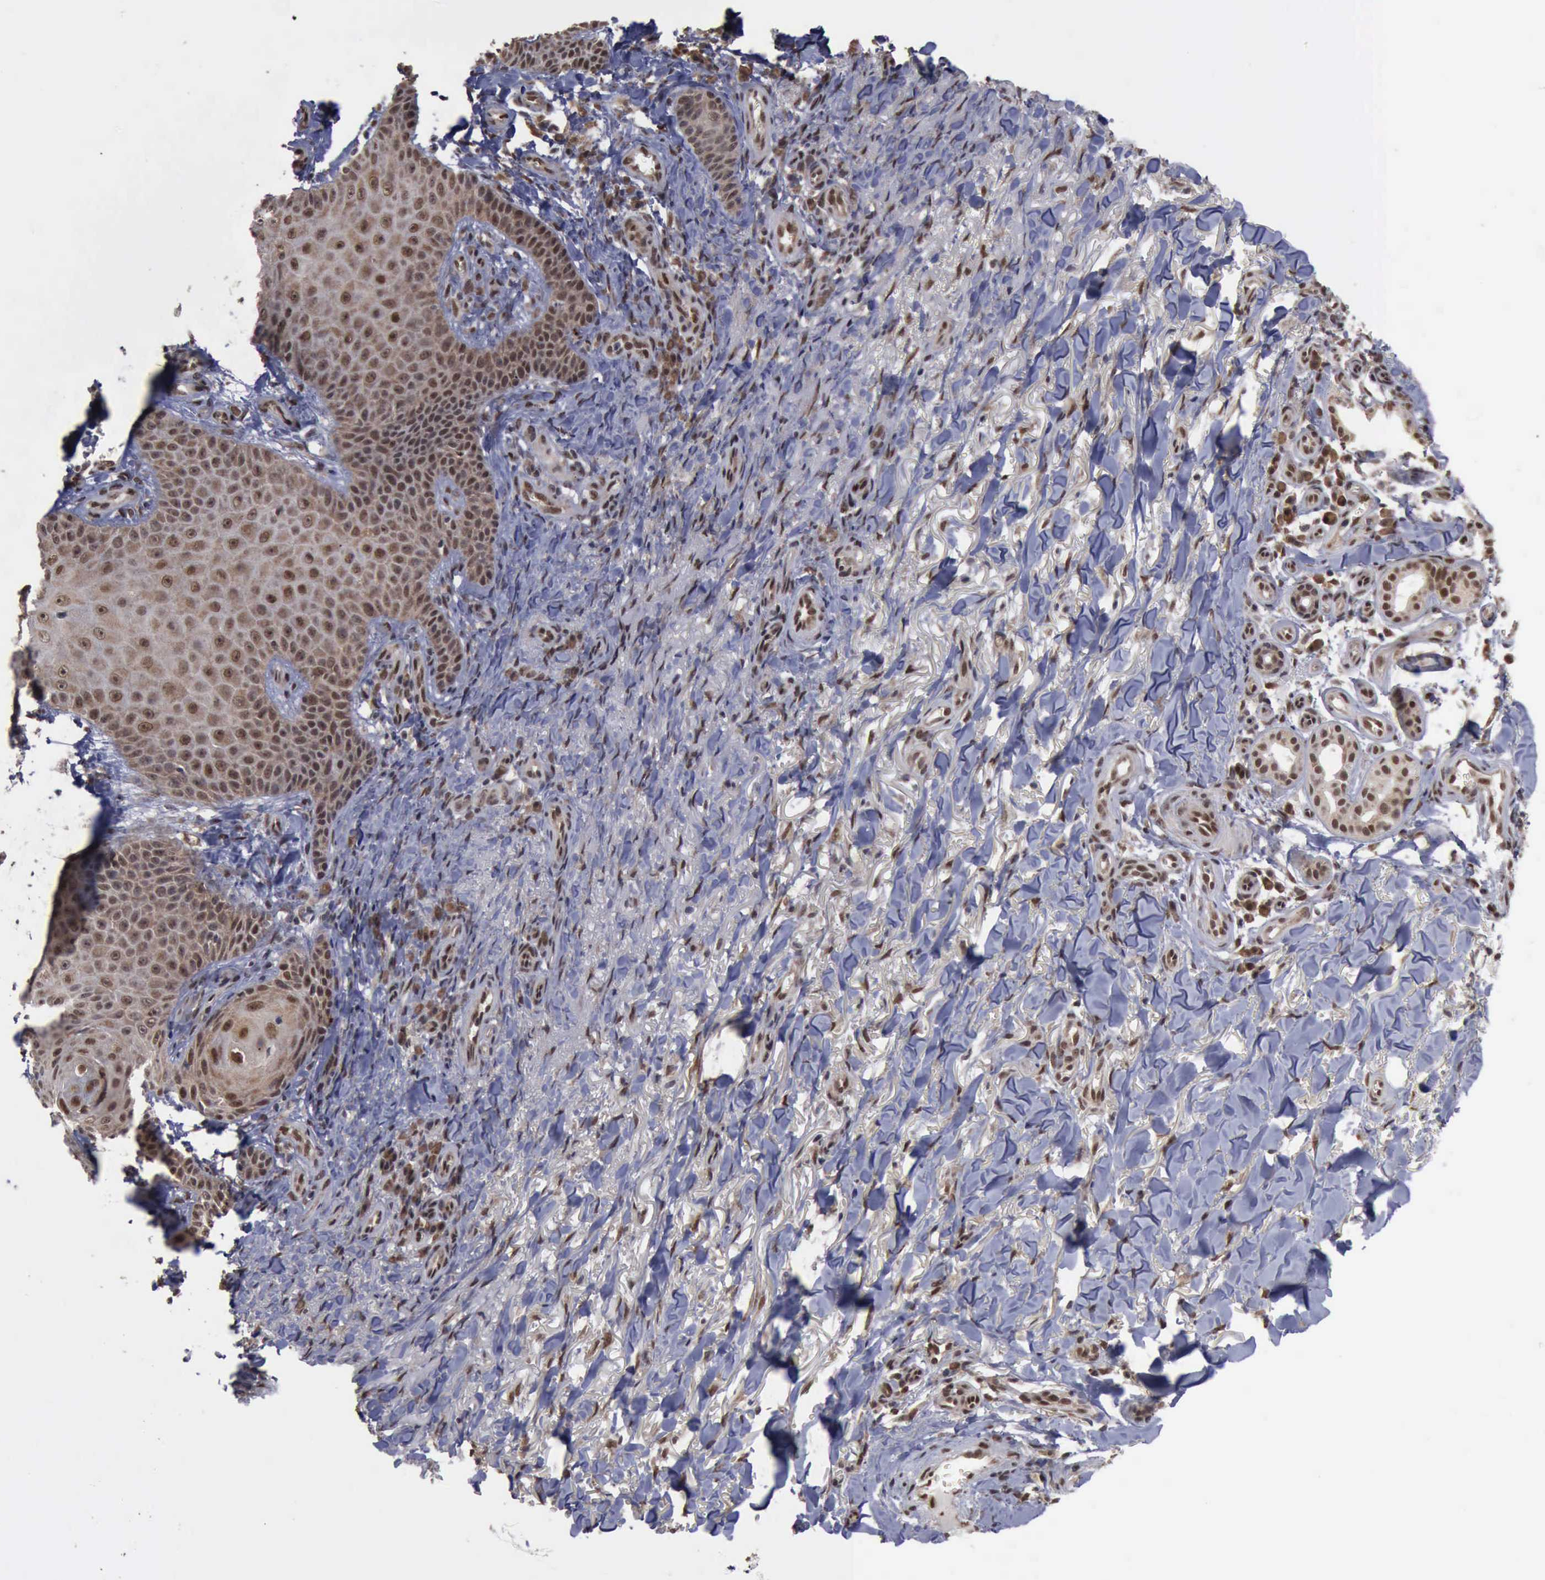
{"staining": {"intensity": "moderate", "quantity": ">75%", "location": "cytoplasmic/membranous,nuclear"}, "tissue": "skin cancer", "cell_type": "Tumor cells", "image_type": "cancer", "snomed": [{"axis": "morphology", "description": "Basal cell carcinoma"}, {"axis": "topography", "description": "Skin"}], "caption": "Immunohistochemistry image of neoplastic tissue: skin cancer stained using immunohistochemistry (IHC) displays medium levels of moderate protein expression localized specifically in the cytoplasmic/membranous and nuclear of tumor cells, appearing as a cytoplasmic/membranous and nuclear brown color.", "gene": "RTCB", "patient": {"sex": "male", "age": 81}}